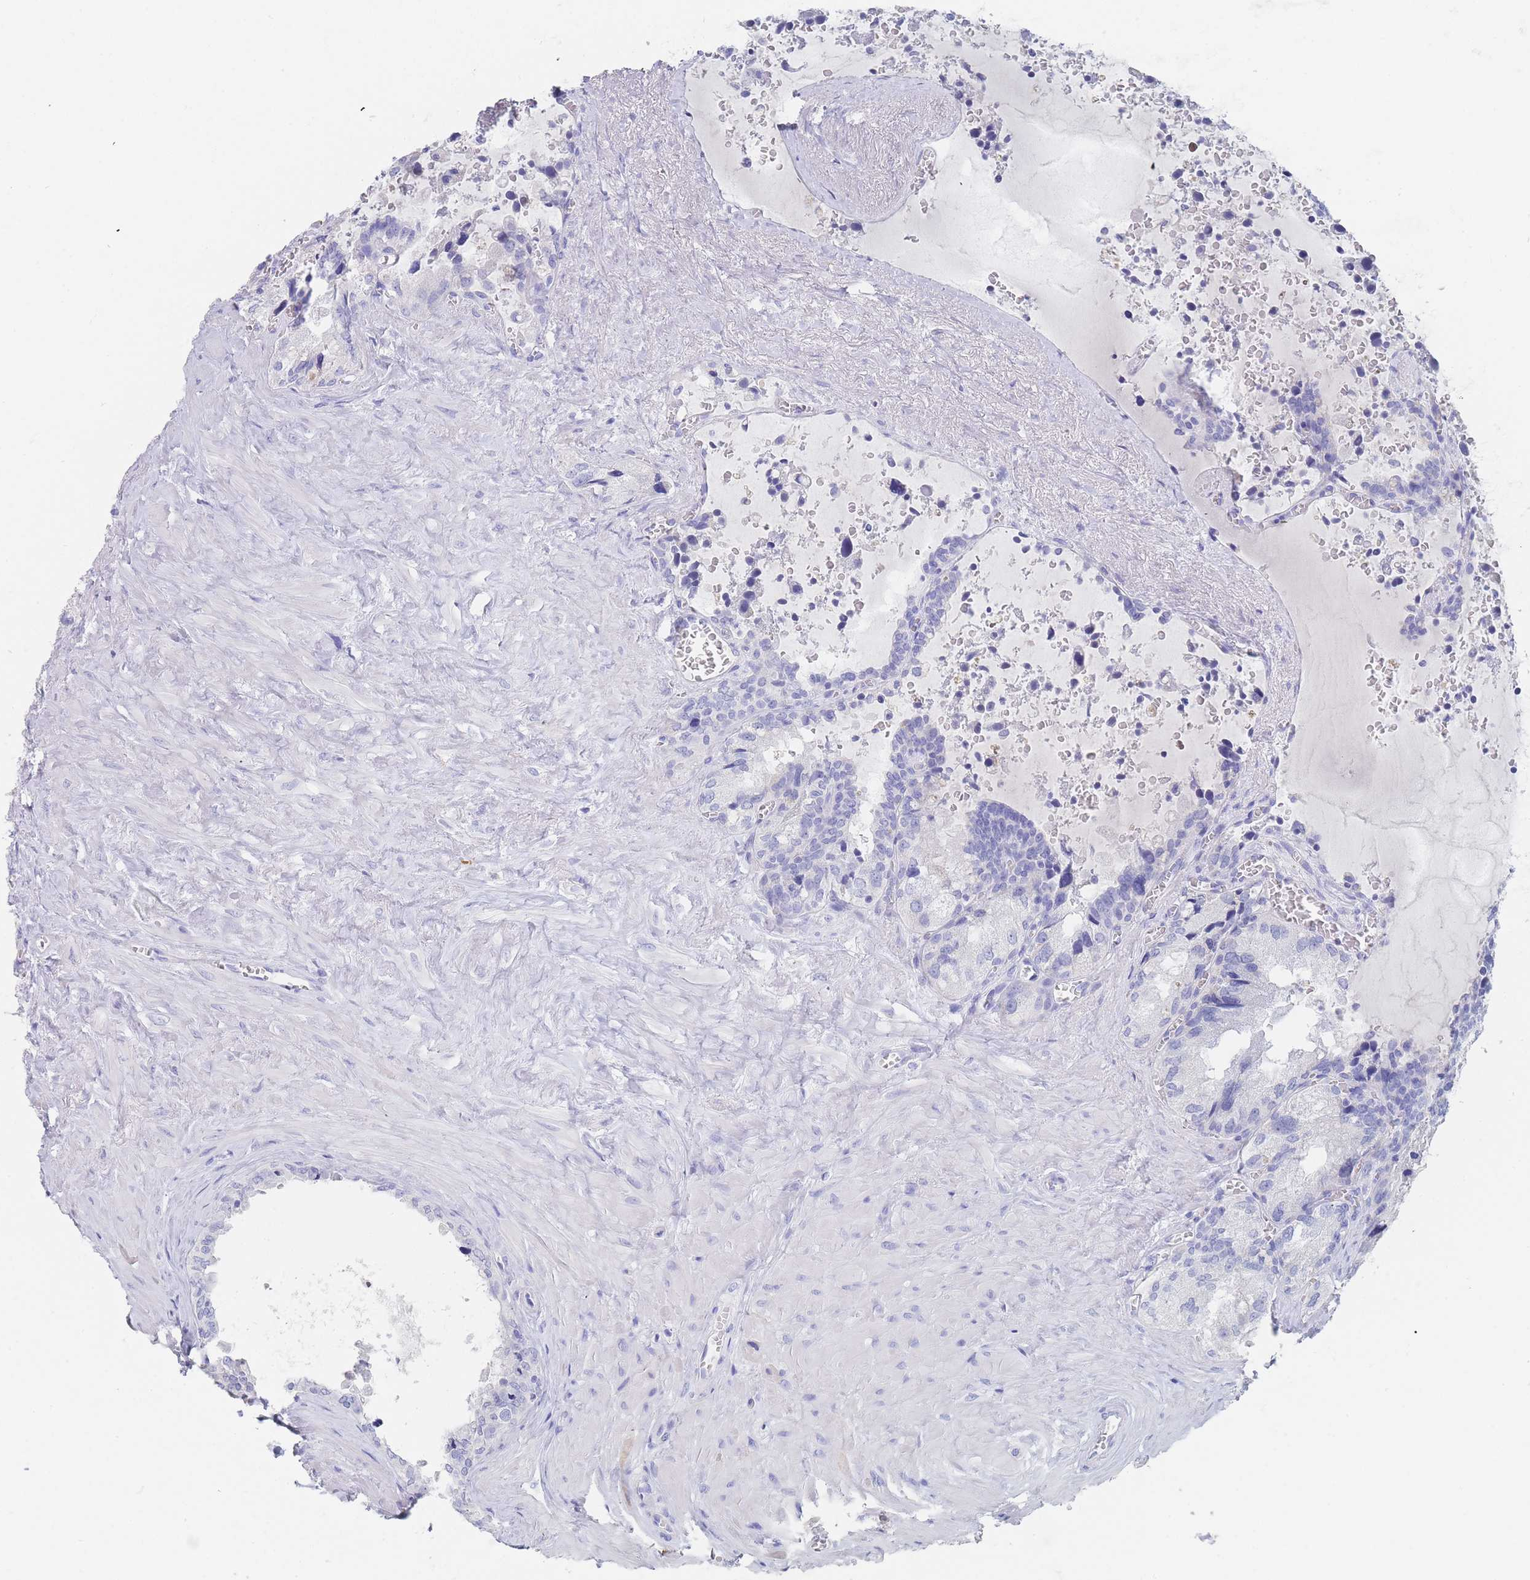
{"staining": {"intensity": "negative", "quantity": "none", "location": "none"}, "tissue": "seminal vesicle", "cell_type": "Glandular cells", "image_type": "normal", "snomed": [{"axis": "morphology", "description": "Normal tissue, NOS"}, {"axis": "topography", "description": "Seminal veicle"}], "caption": "IHC of normal seminal vesicle demonstrates no staining in glandular cells. The staining was performed using DAB to visualize the protein expression in brown, while the nuclei were stained in blue with hematoxylin (Magnification: 20x).", "gene": "SLC25A35", "patient": {"sex": "male", "age": 68}}